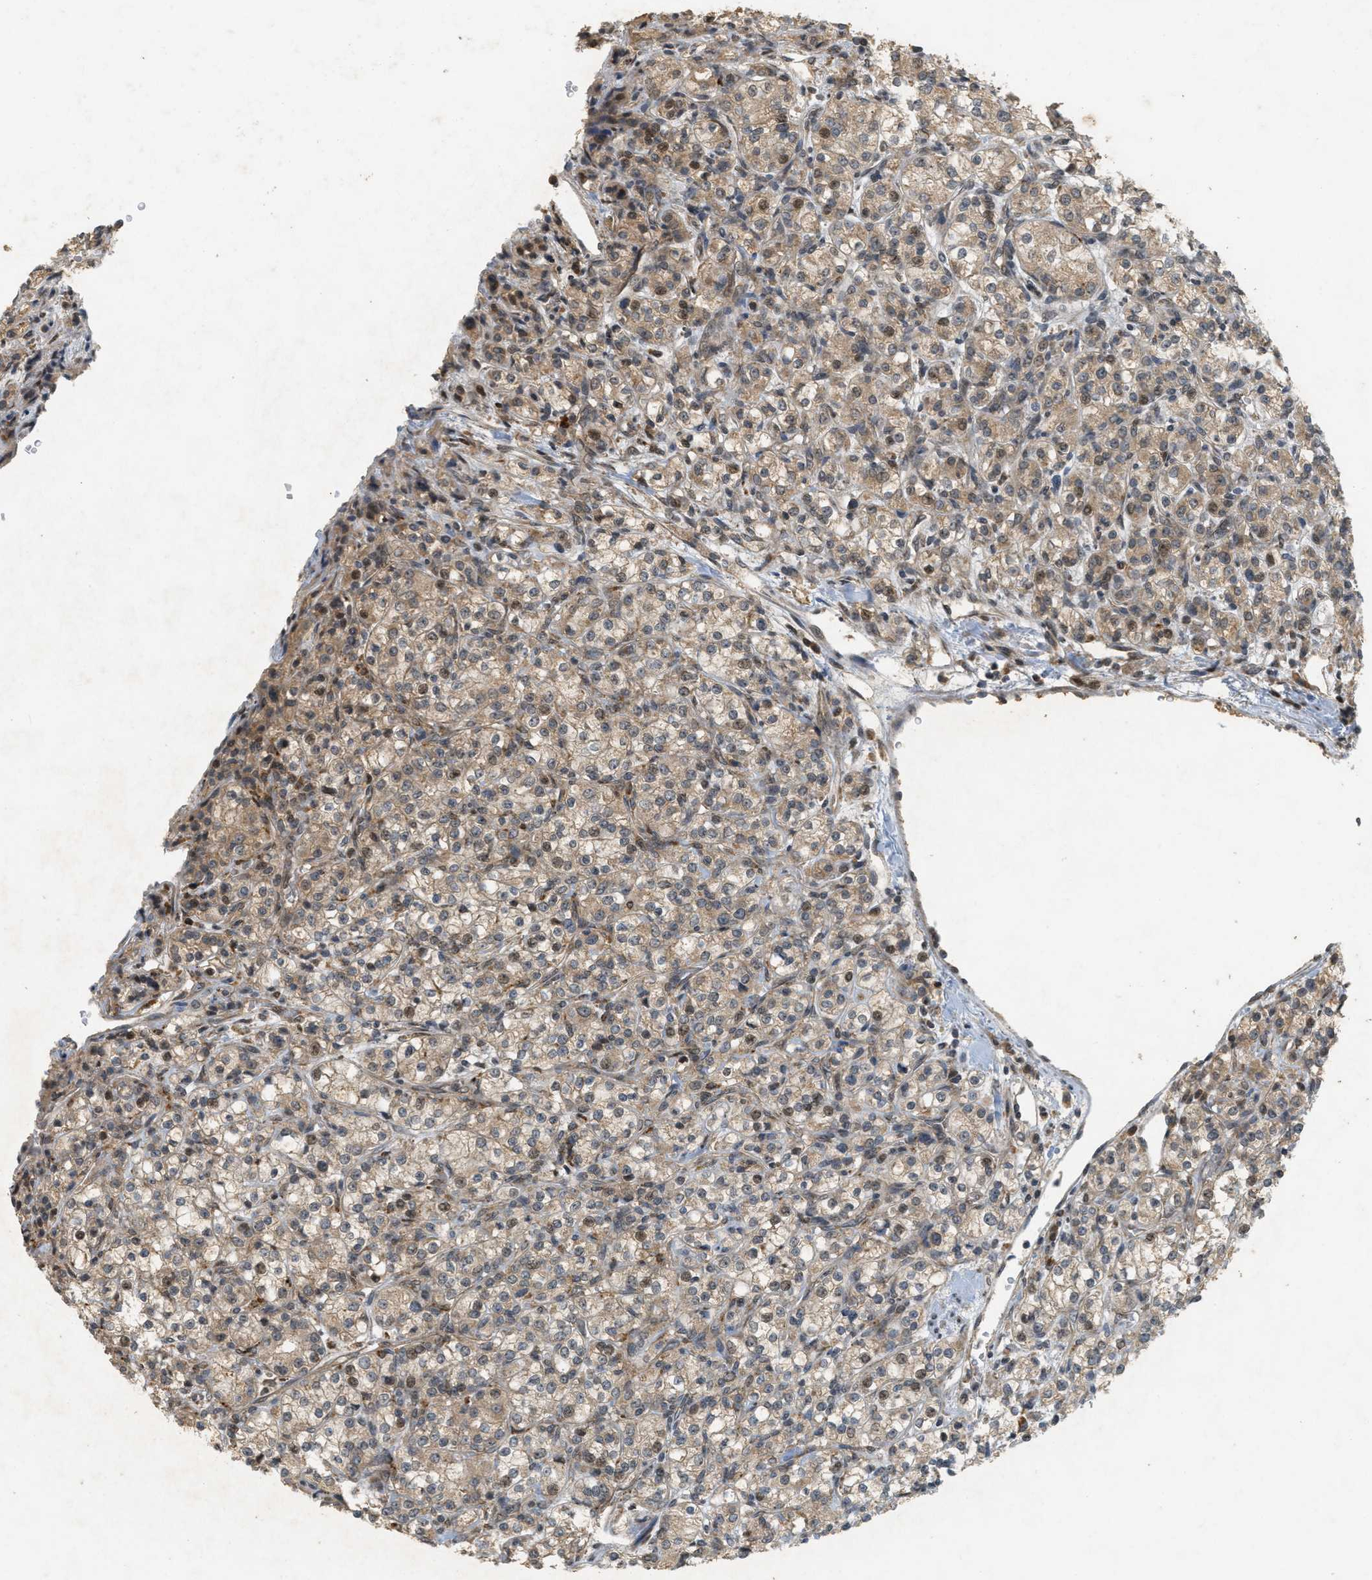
{"staining": {"intensity": "weak", "quantity": ">75%", "location": "cytoplasmic/membranous,nuclear"}, "tissue": "renal cancer", "cell_type": "Tumor cells", "image_type": "cancer", "snomed": [{"axis": "morphology", "description": "Adenocarcinoma, NOS"}, {"axis": "topography", "description": "Kidney"}], "caption": "A photomicrograph of adenocarcinoma (renal) stained for a protein exhibits weak cytoplasmic/membranous and nuclear brown staining in tumor cells.", "gene": "PRKD1", "patient": {"sex": "male", "age": 77}}